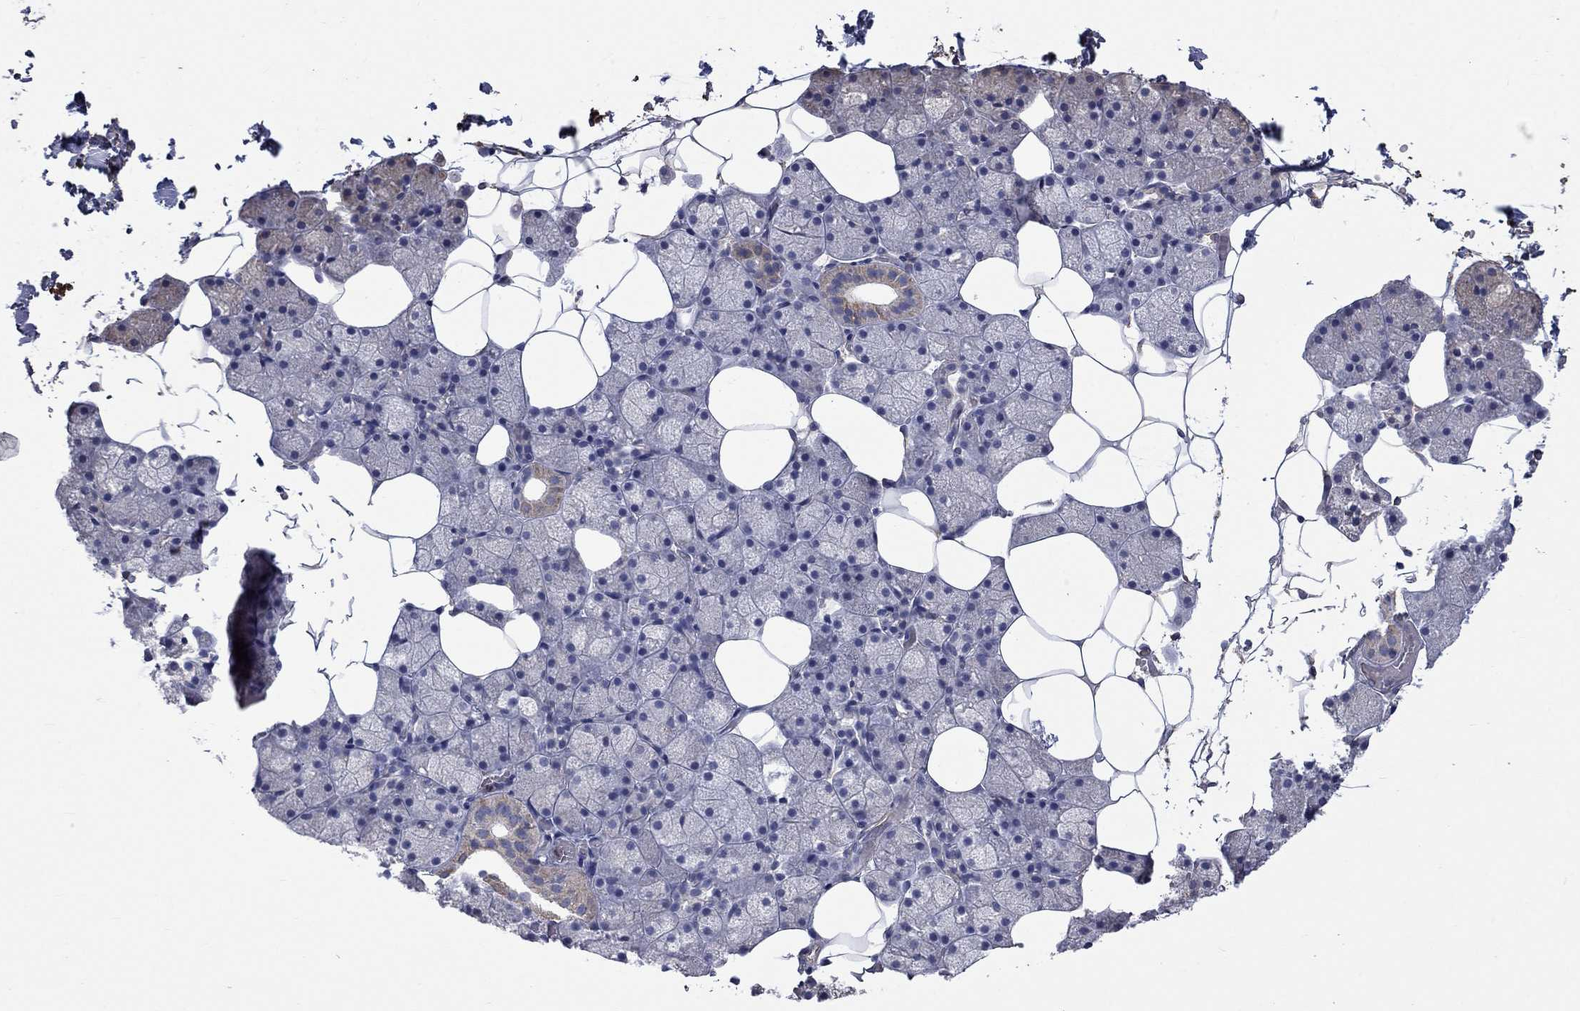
{"staining": {"intensity": "moderate", "quantity": "<25%", "location": "cytoplasmic/membranous"}, "tissue": "salivary gland", "cell_type": "Glandular cells", "image_type": "normal", "snomed": [{"axis": "morphology", "description": "Normal tissue, NOS"}, {"axis": "topography", "description": "Salivary gland"}], "caption": "The histopathology image displays staining of benign salivary gland, revealing moderate cytoplasmic/membranous protein expression (brown color) within glandular cells. (DAB IHC, brown staining for protein, blue staining for nuclei).", "gene": "CAMKK2", "patient": {"sex": "male", "age": 38}}